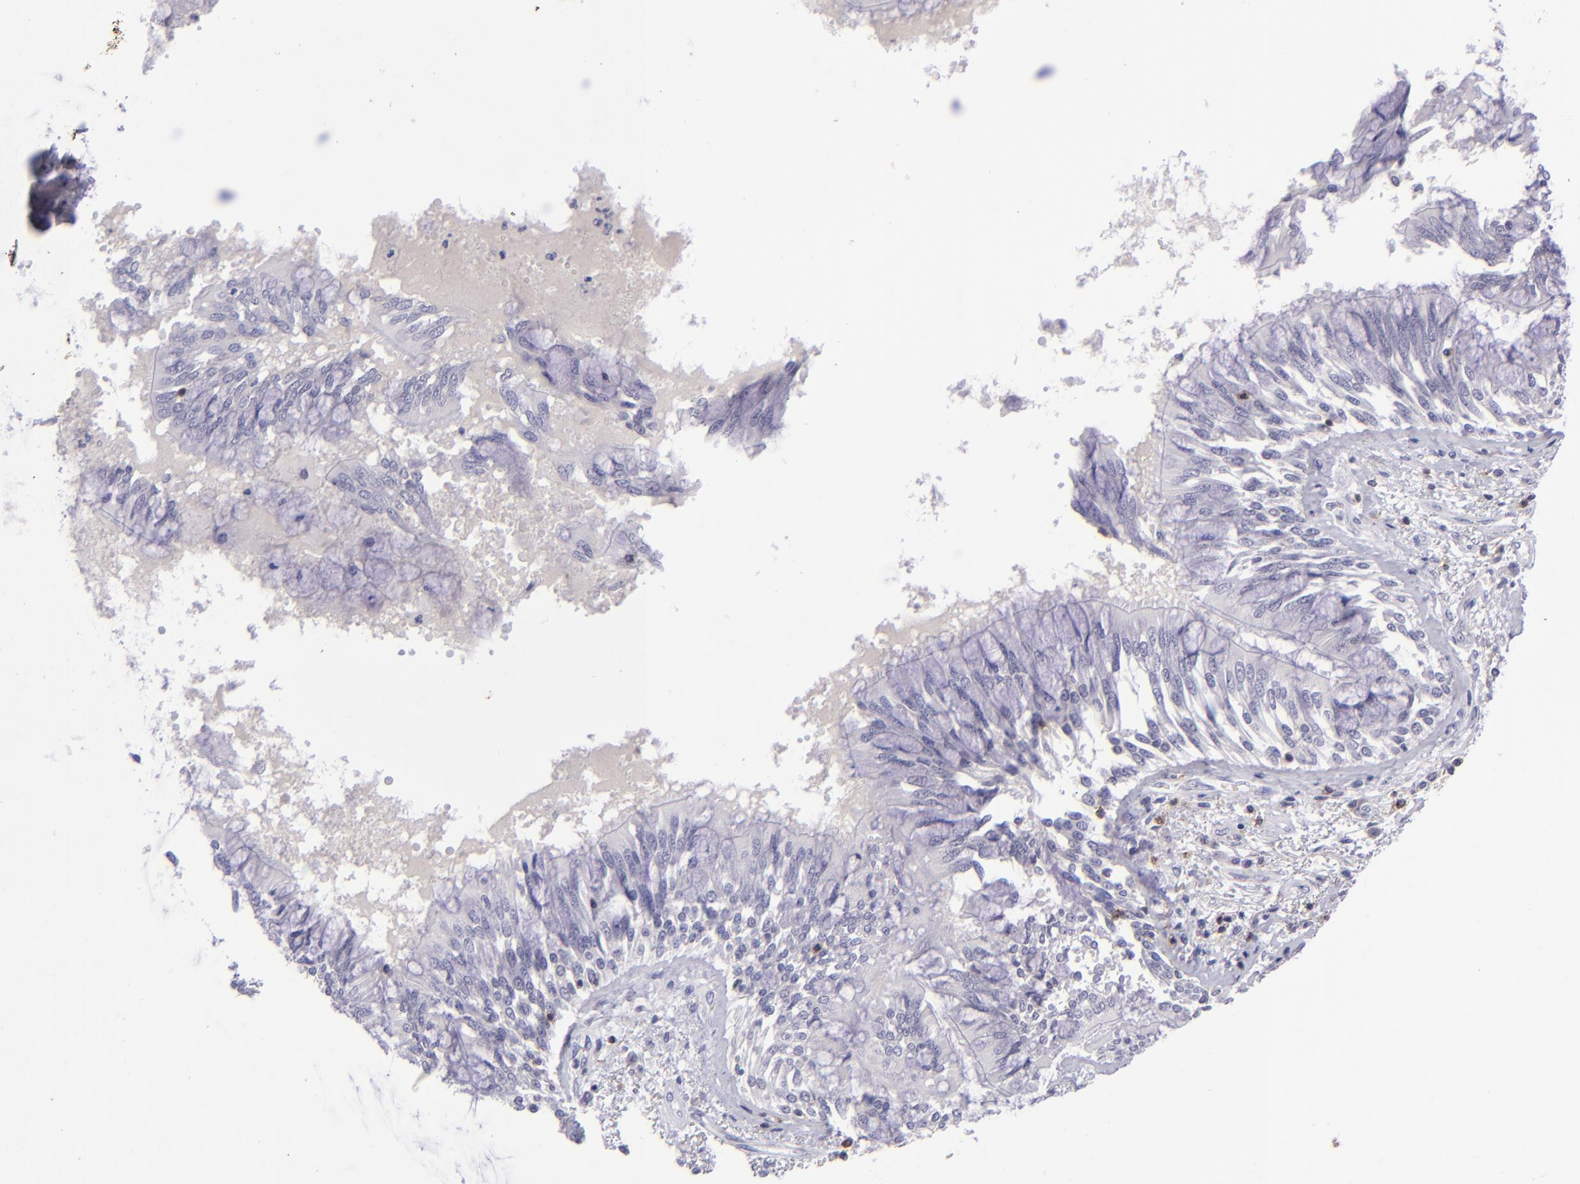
{"staining": {"intensity": "negative", "quantity": "none", "location": "none"}, "tissue": "bronchus", "cell_type": "Respiratory epithelial cells", "image_type": "normal", "snomed": [{"axis": "morphology", "description": "Normal tissue, NOS"}, {"axis": "topography", "description": "Cartilage tissue"}, {"axis": "topography", "description": "Bronchus"}, {"axis": "topography", "description": "Lung"}, {"axis": "topography", "description": "Peripheral nerve tissue"}], "caption": "DAB (3,3'-diaminobenzidine) immunohistochemical staining of normal bronchus demonstrates no significant positivity in respiratory epithelial cells. Brightfield microscopy of immunohistochemistry (IHC) stained with DAB (3,3'-diaminobenzidine) (brown) and hematoxylin (blue), captured at high magnification.", "gene": "CD48", "patient": {"sex": "female", "age": 49}}